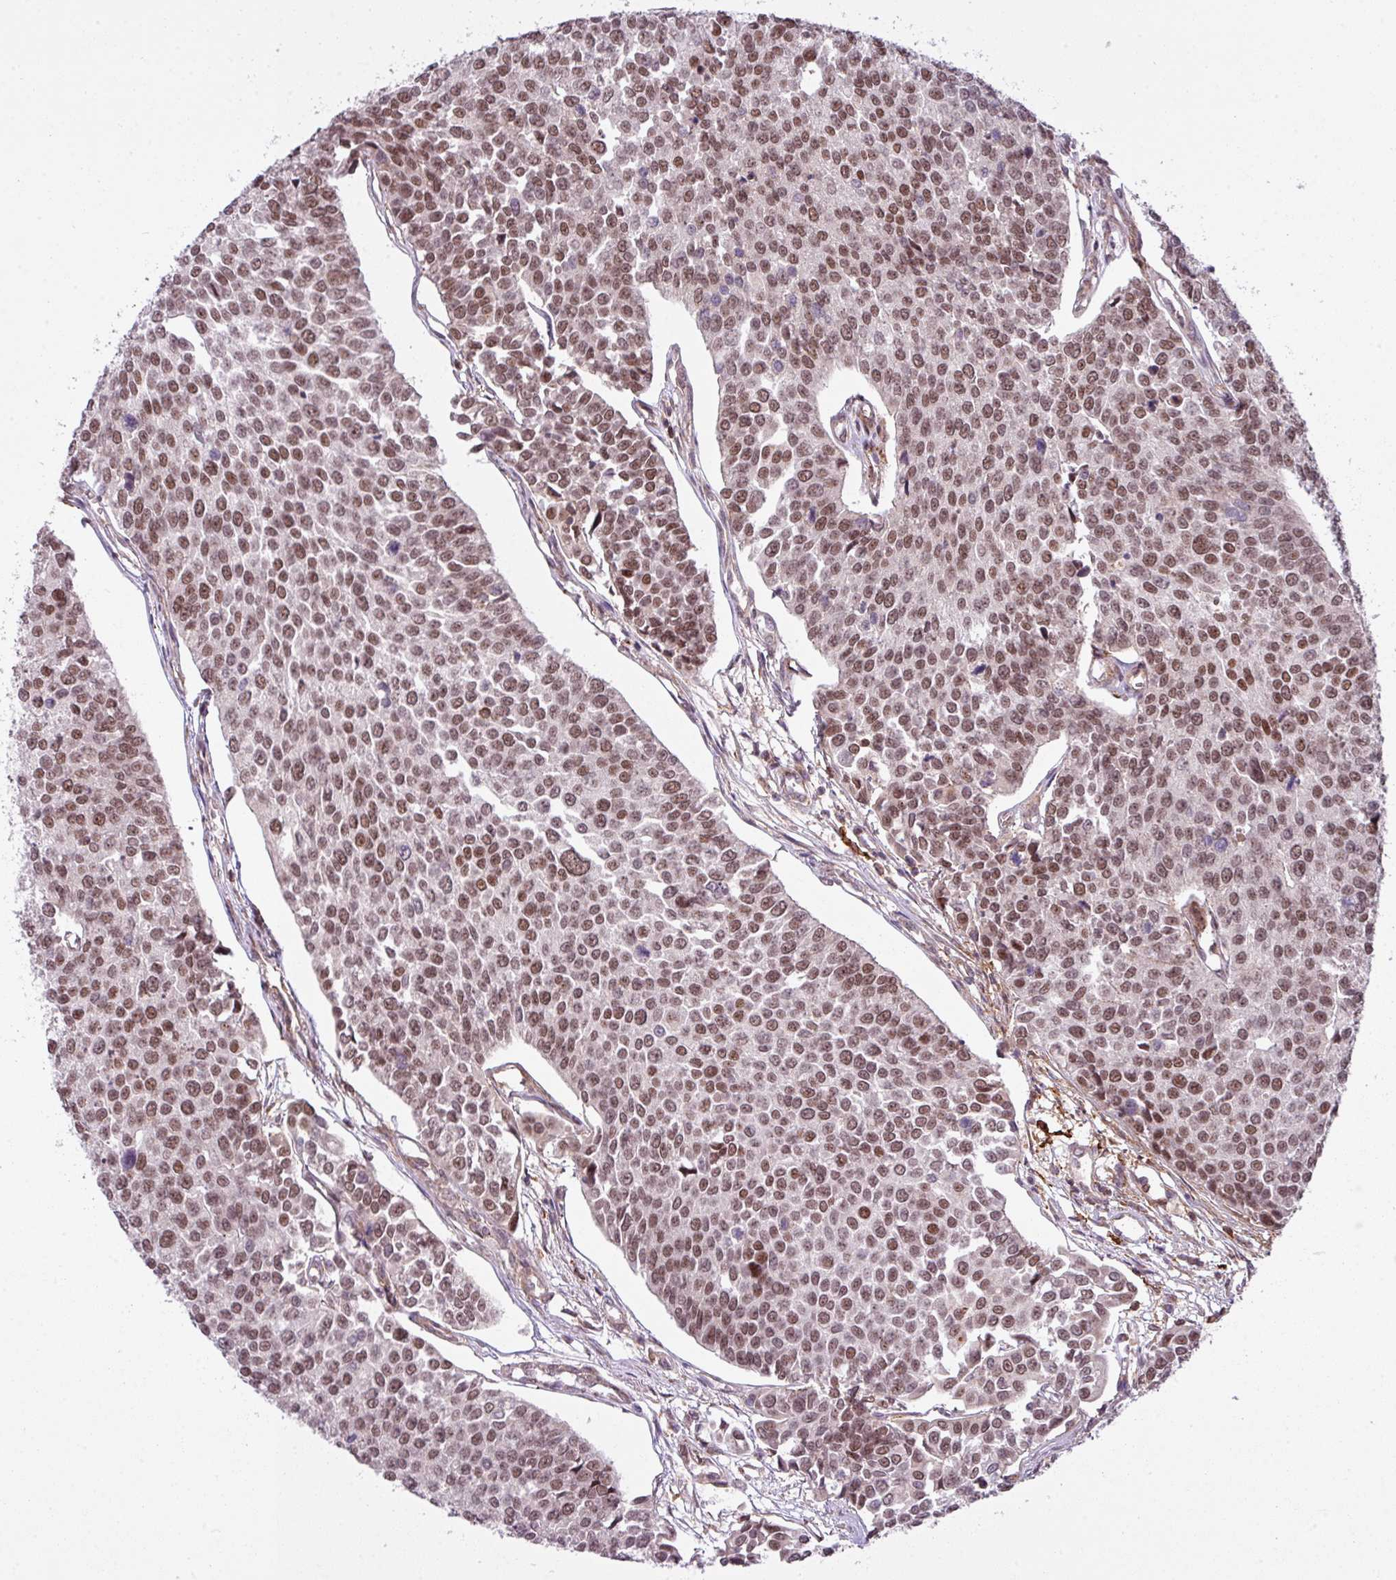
{"staining": {"intensity": "moderate", "quantity": ">75%", "location": "nuclear"}, "tissue": "urothelial cancer", "cell_type": "Tumor cells", "image_type": "cancer", "snomed": [{"axis": "morphology", "description": "Urothelial carcinoma, Low grade"}, {"axis": "topography", "description": "Urinary bladder"}], "caption": "High-power microscopy captured an immunohistochemistry (IHC) image of urothelial carcinoma (low-grade), revealing moderate nuclear staining in approximately >75% of tumor cells. Using DAB (brown) and hematoxylin (blue) stains, captured at high magnification using brightfield microscopy.", "gene": "ZC2HC1C", "patient": {"sex": "female", "age": 78}}